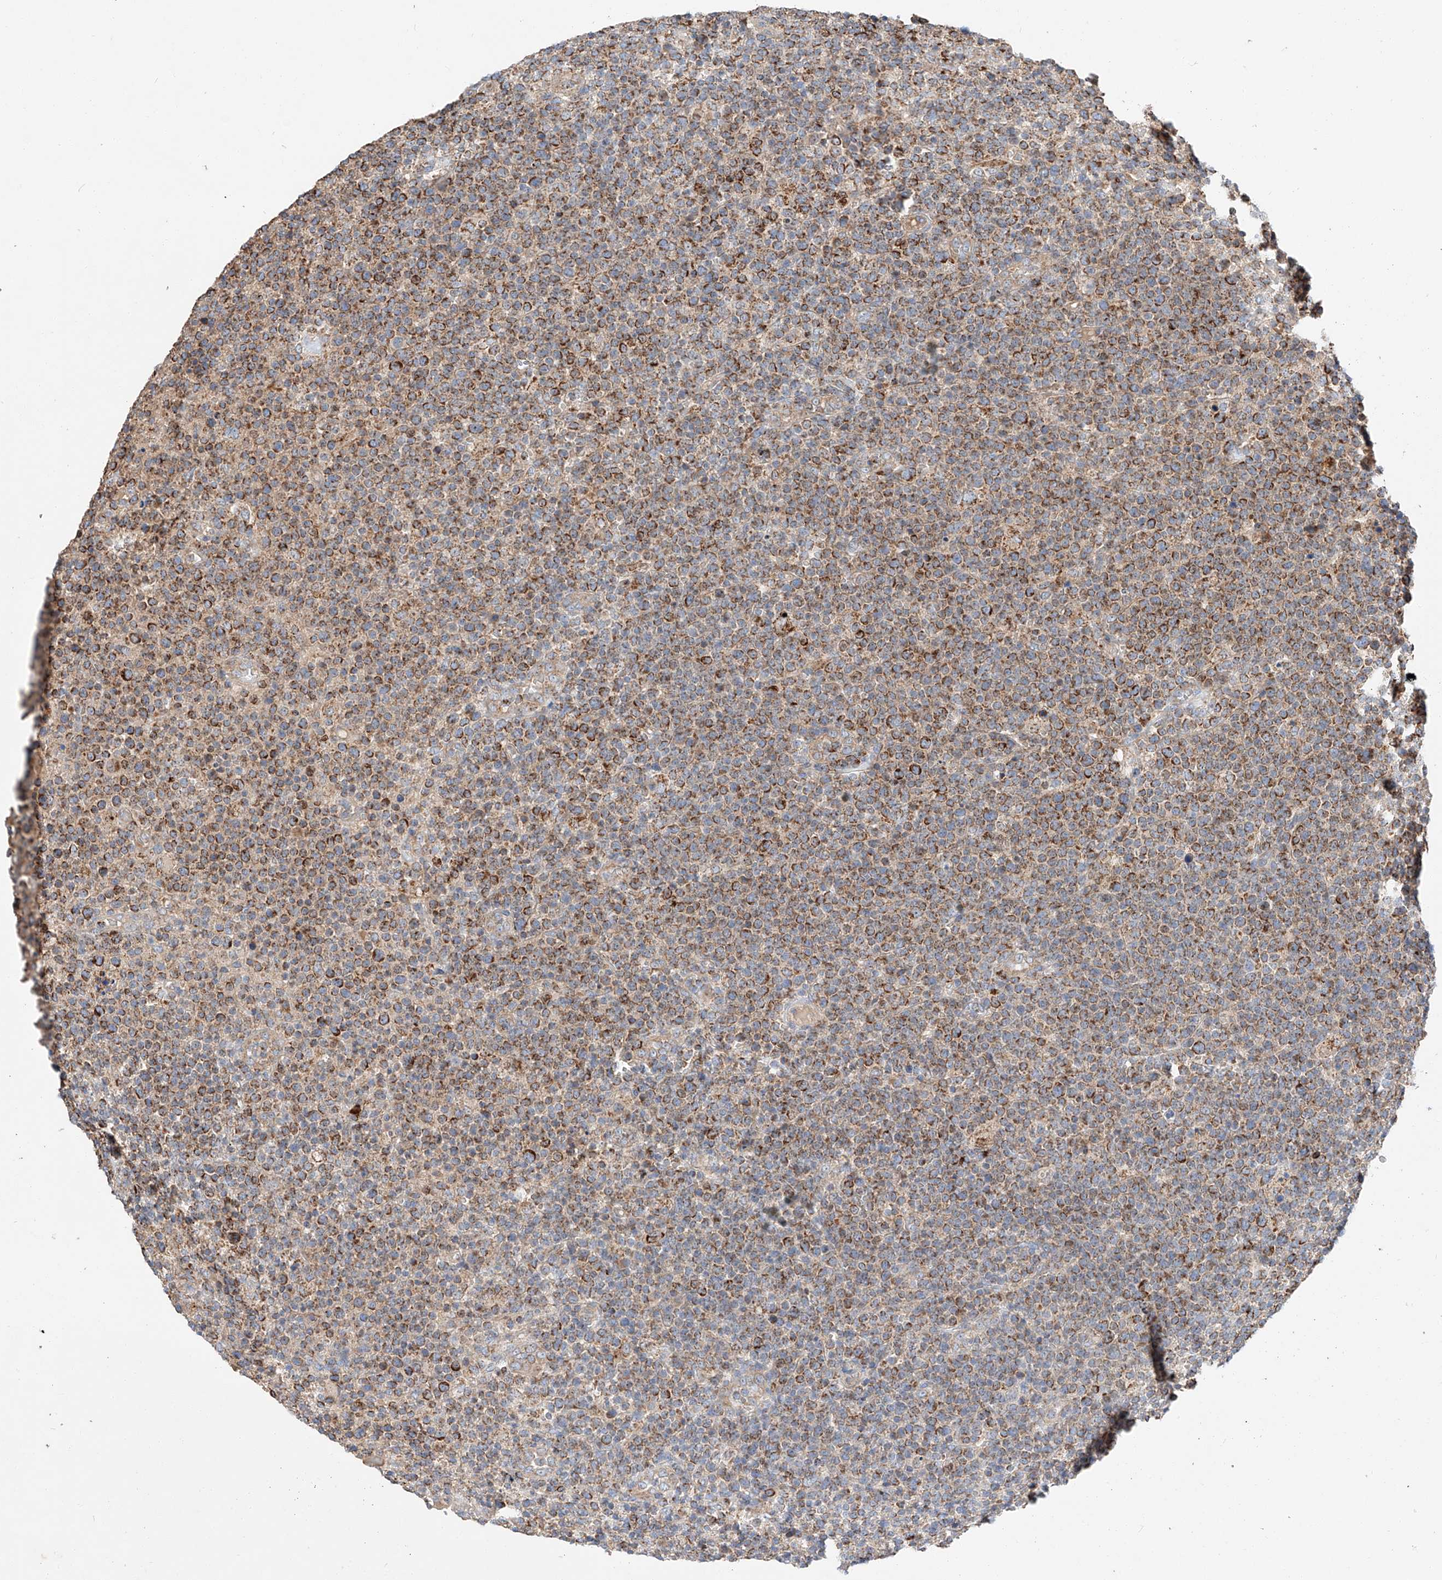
{"staining": {"intensity": "strong", "quantity": "25%-75%", "location": "cytoplasmic/membranous"}, "tissue": "lymphoma", "cell_type": "Tumor cells", "image_type": "cancer", "snomed": [{"axis": "morphology", "description": "Malignant lymphoma, non-Hodgkin's type, High grade"}, {"axis": "topography", "description": "Lymph node"}], "caption": "Protein staining of high-grade malignant lymphoma, non-Hodgkin's type tissue demonstrates strong cytoplasmic/membranous staining in approximately 25%-75% of tumor cells.", "gene": "RUSC1", "patient": {"sex": "male", "age": 61}}